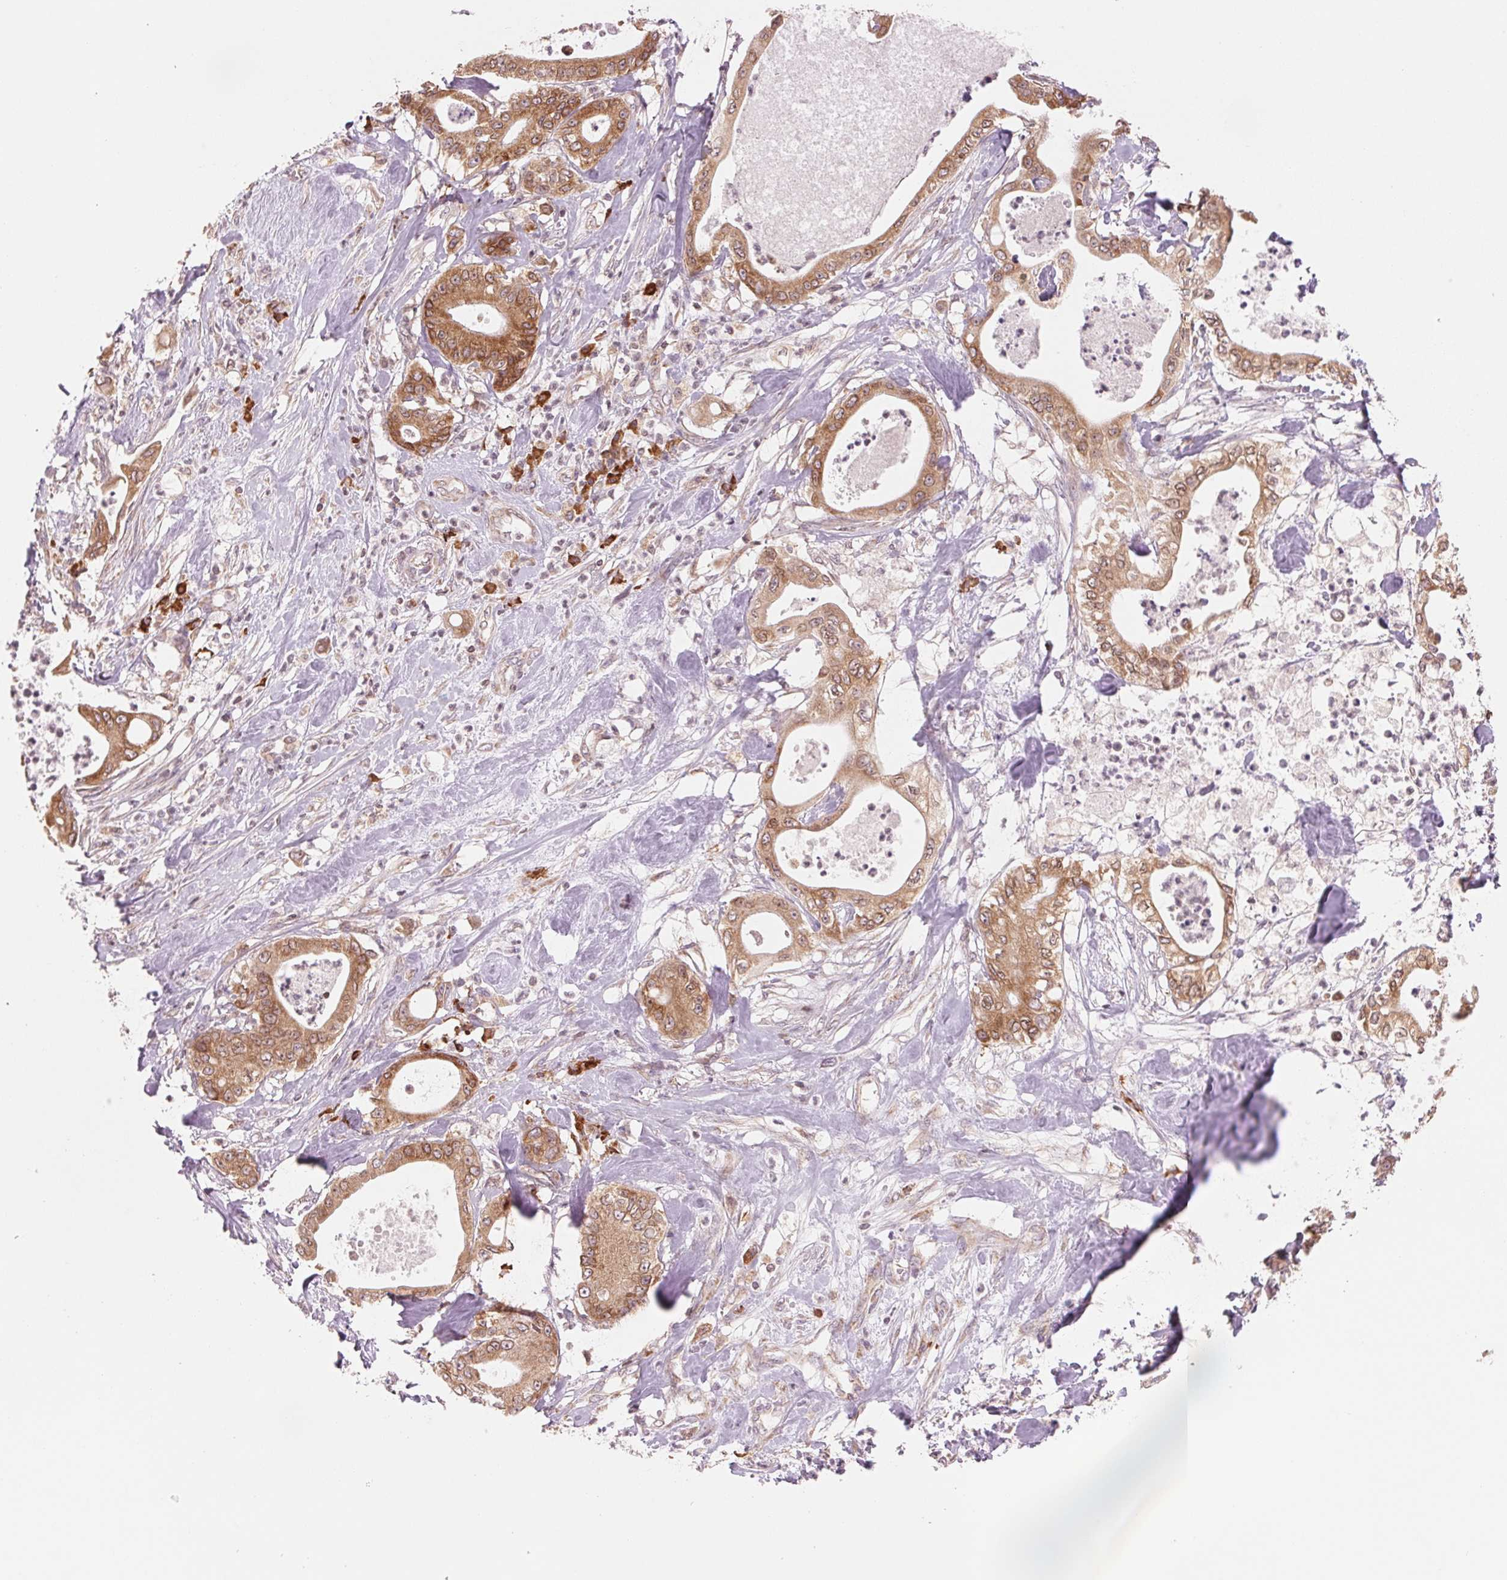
{"staining": {"intensity": "moderate", "quantity": ">75%", "location": "cytoplasmic/membranous"}, "tissue": "pancreatic cancer", "cell_type": "Tumor cells", "image_type": "cancer", "snomed": [{"axis": "morphology", "description": "Adenocarcinoma, NOS"}, {"axis": "topography", "description": "Pancreas"}], "caption": "Protein analysis of pancreatic cancer (adenocarcinoma) tissue exhibits moderate cytoplasmic/membranous staining in approximately >75% of tumor cells. The staining was performed using DAB to visualize the protein expression in brown, while the nuclei were stained in blue with hematoxylin (Magnification: 20x).", "gene": "TECR", "patient": {"sex": "male", "age": 71}}